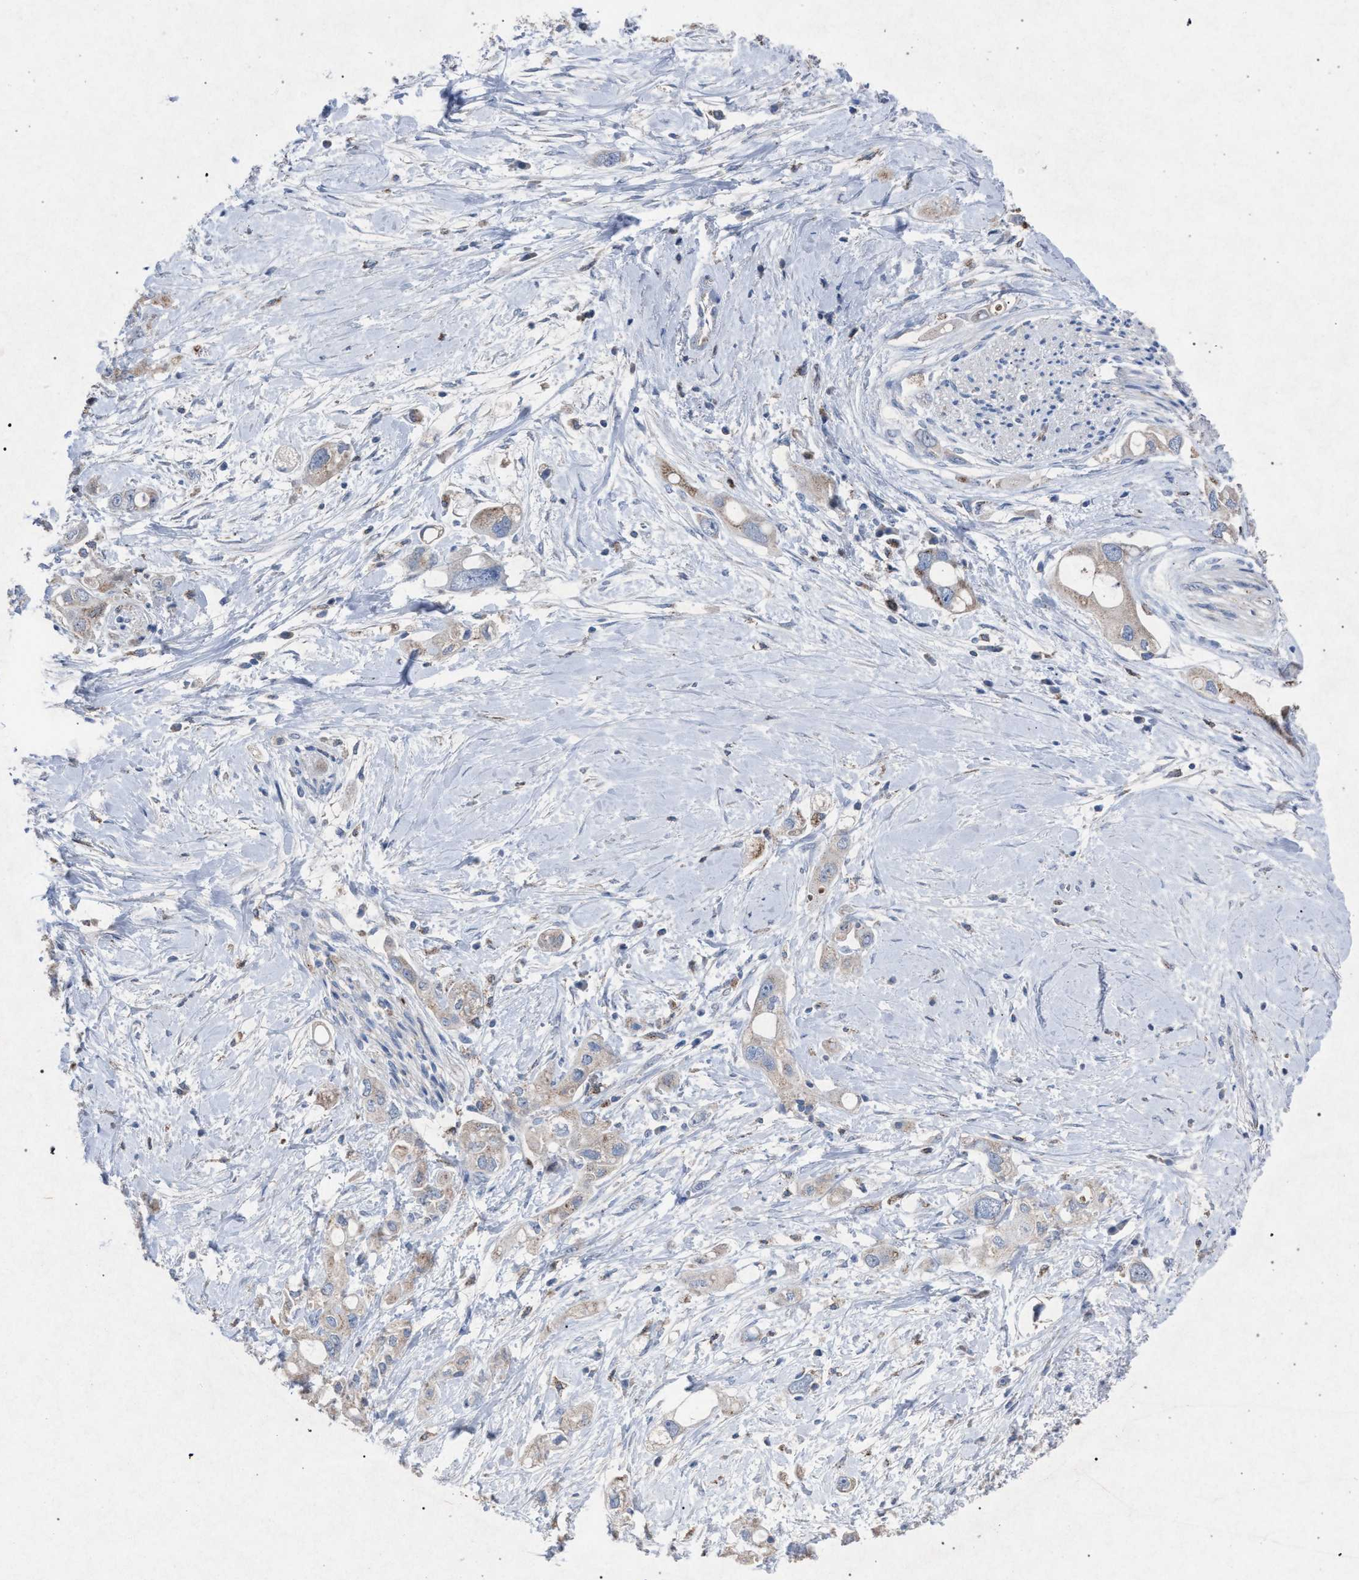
{"staining": {"intensity": "weak", "quantity": "<25%", "location": "cytoplasmic/membranous"}, "tissue": "pancreatic cancer", "cell_type": "Tumor cells", "image_type": "cancer", "snomed": [{"axis": "morphology", "description": "Adenocarcinoma, NOS"}, {"axis": "topography", "description": "Pancreas"}], "caption": "Immunohistochemical staining of human pancreatic adenocarcinoma exhibits no significant positivity in tumor cells. (DAB (3,3'-diaminobenzidine) immunohistochemistry (IHC) with hematoxylin counter stain).", "gene": "HSD17B4", "patient": {"sex": "female", "age": 56}}